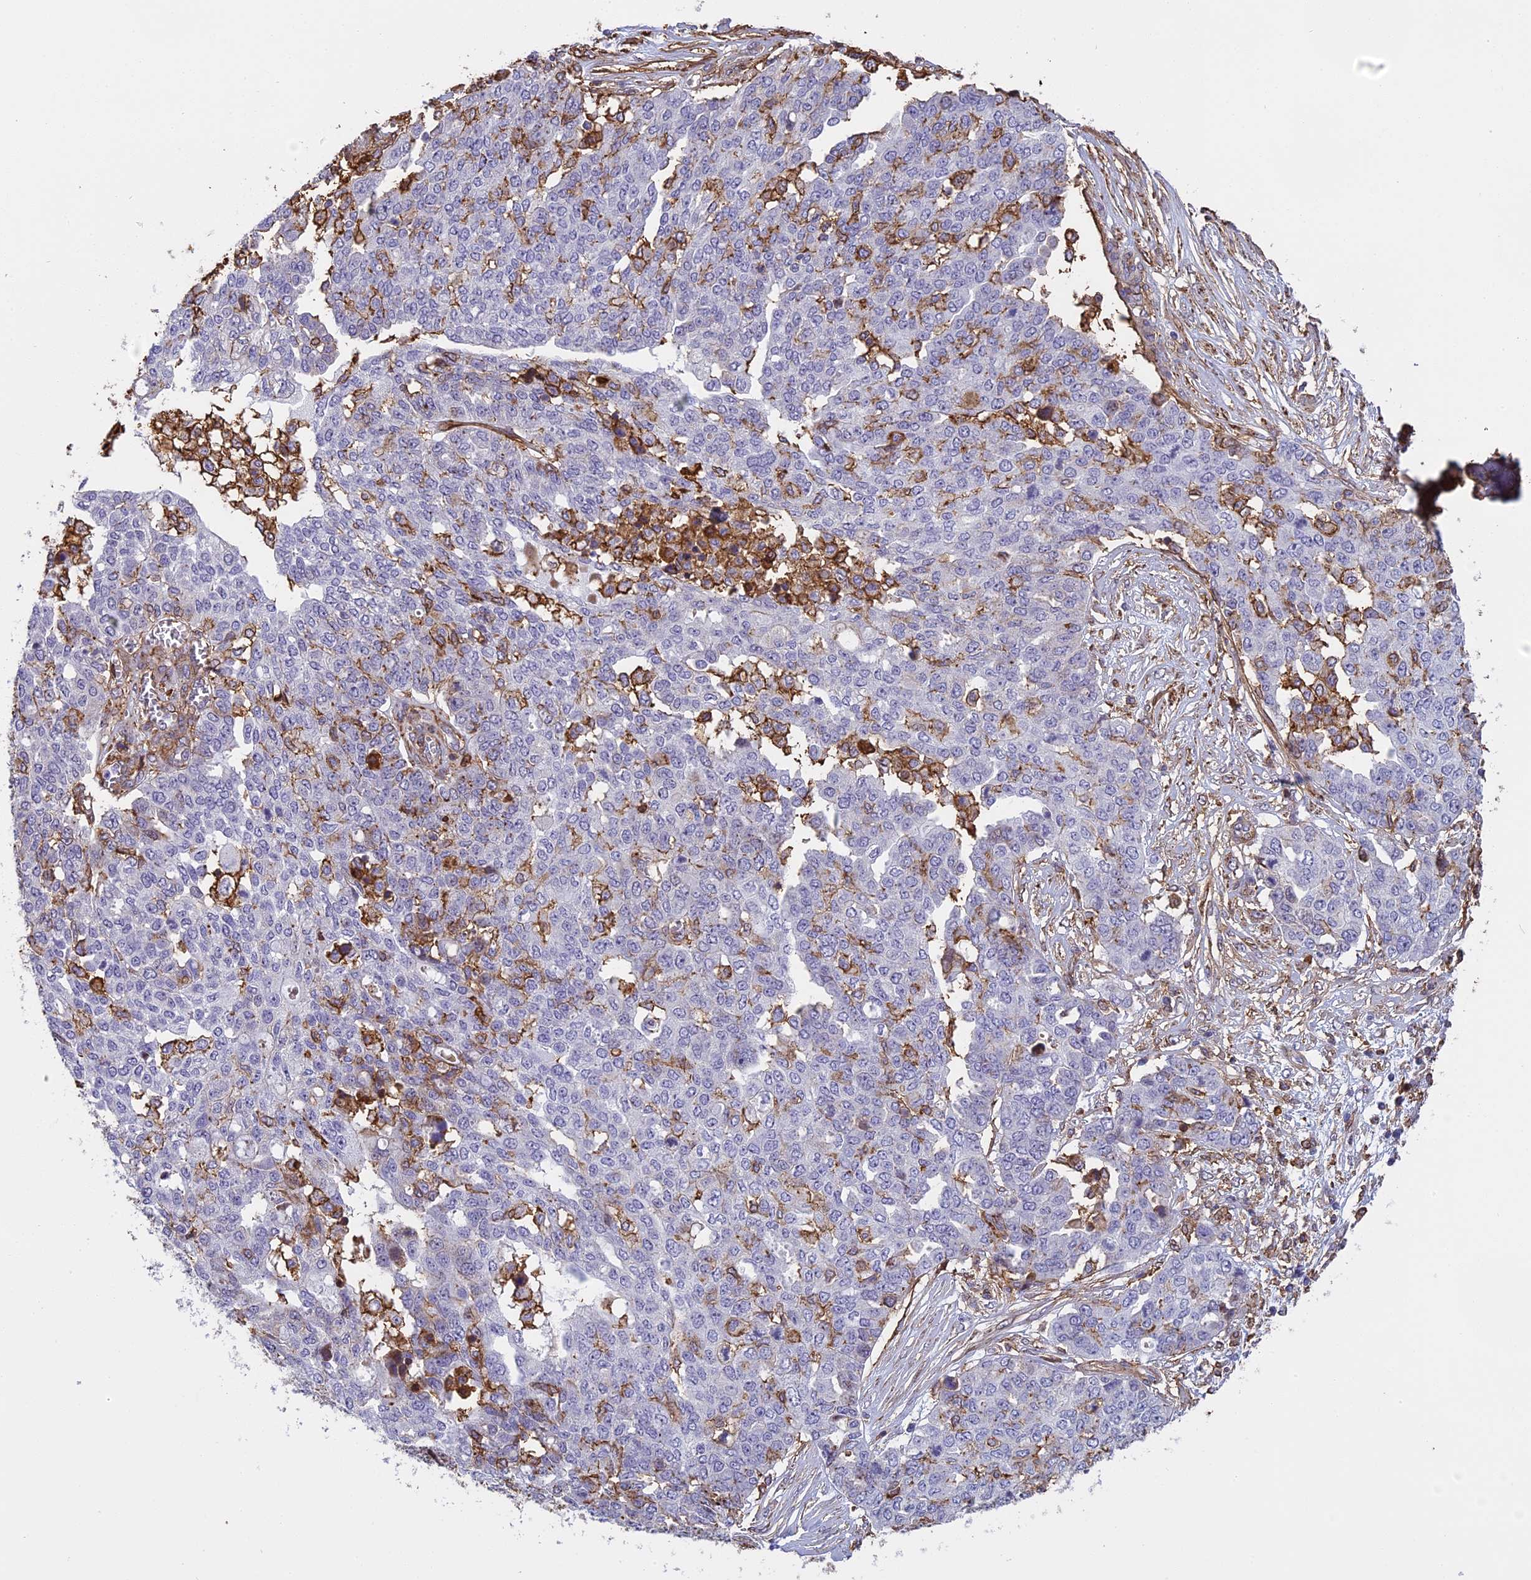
{"staining": {"intensity": "moderate", "quantity": "<25%", "location": "cytoplasmic/membranous"}, "tissue": "ovarian cancer", "cell_type": "Tumor cells", "image_type": "cancer", "snomed": [{"axis": "morphology", "description": "Cystadenocarcinoma, serous, NOS"}, {"axis": "topography", "description": "Soft tissue"}, {"axis": "topography", "description": "Ovary"}], "caption": "A high-resolution histopathology image shows immunohistochemistry staining of ovarian cancer, which reveals moderate cytoplasmic/membranous positivity in about <25% of tumor cells. (DAB IHC with brightfield microscopy, high magnification).", "gene": "TMEM255B", "patient": {"sex": "female", "age": 57}}